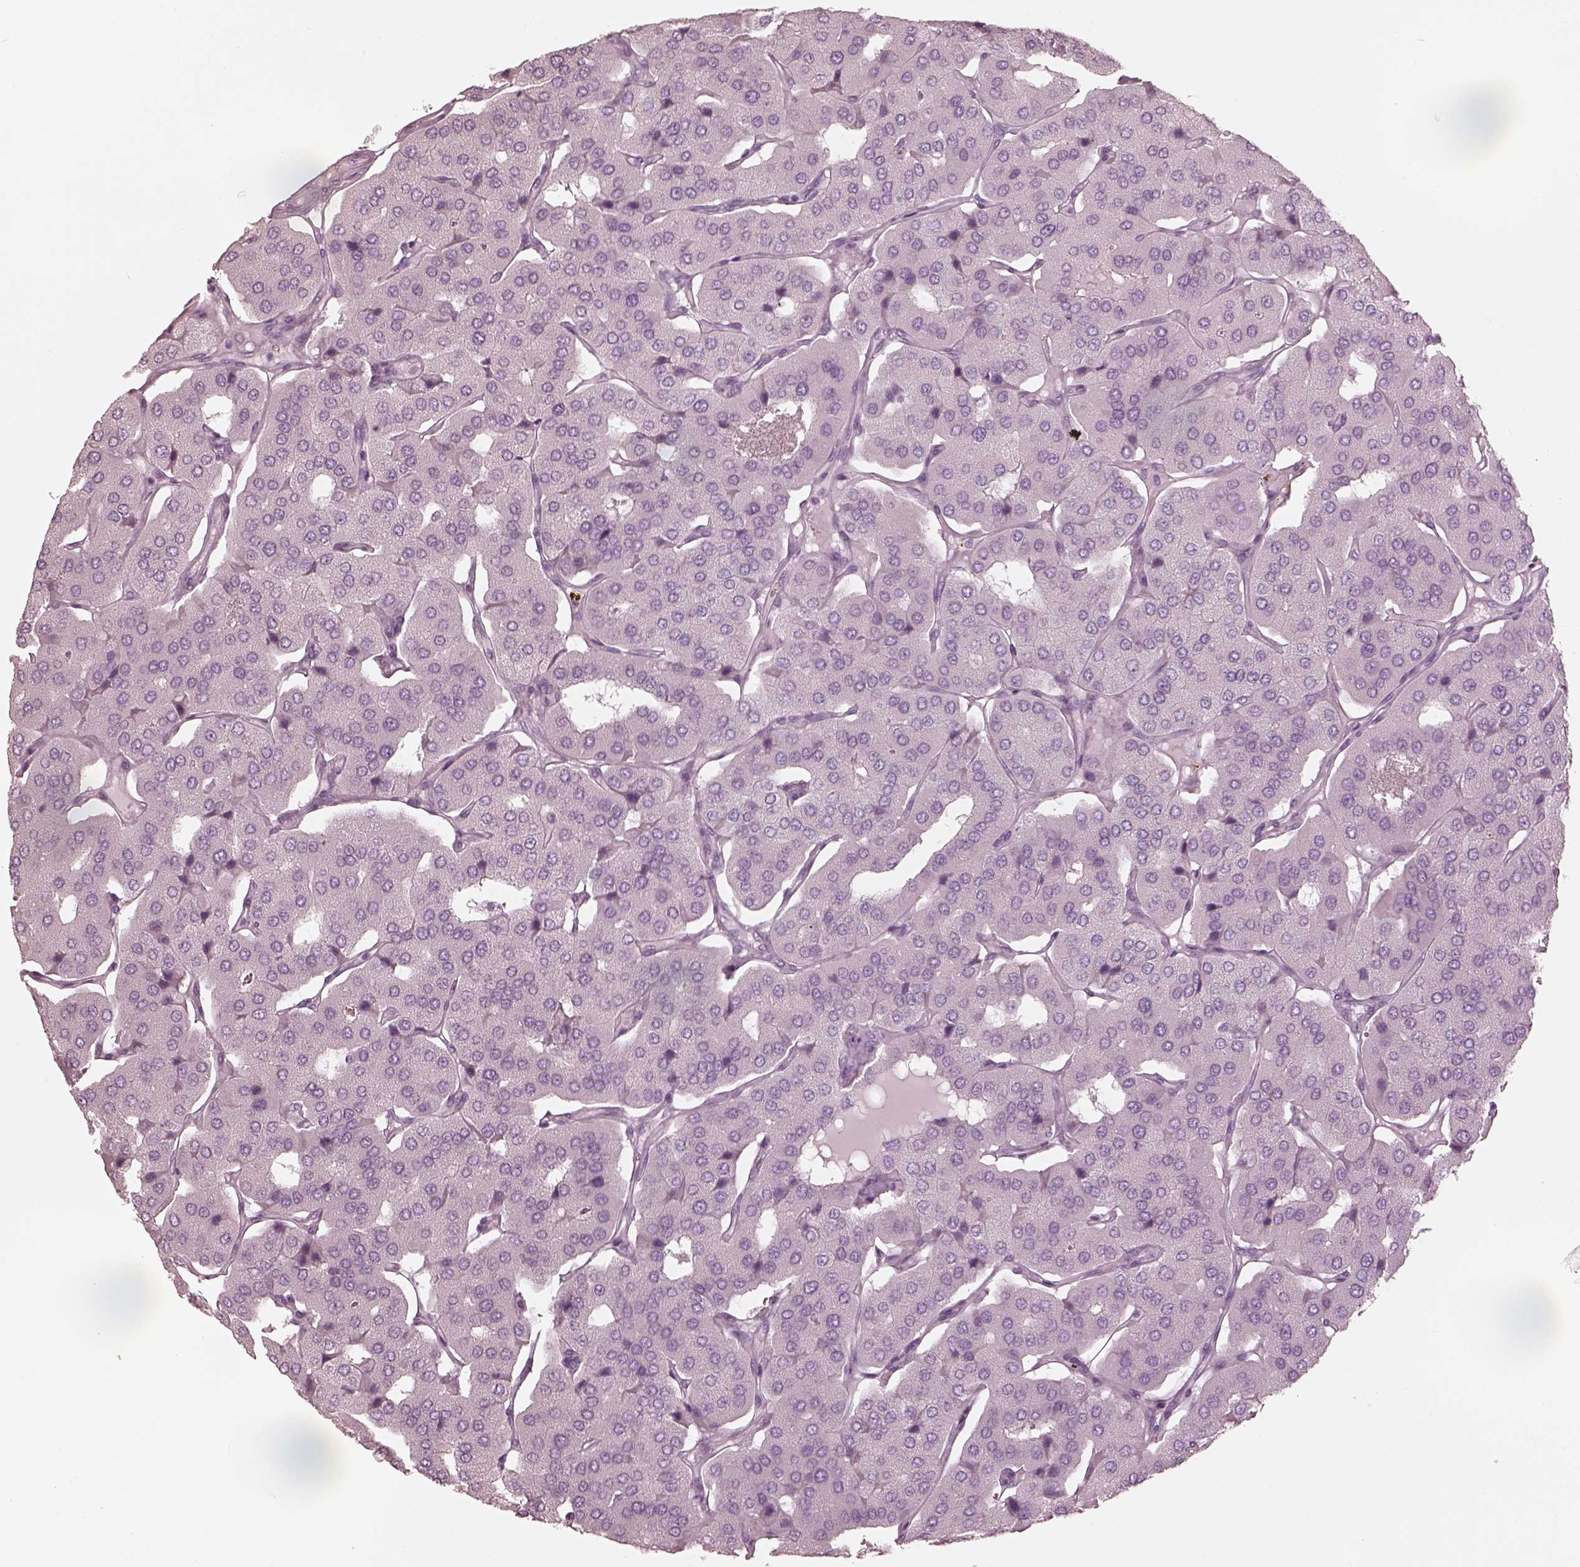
{"staining": {"intensity": "negative", "quantity": "none", "location": "none"}, "tissue": "parathyroid gland", "cell_type": "Glandular cells", "image_type": "normal", "snomed": [{"axis": "morphology", "description": "Normal tissue, NOS"}, {"axis": "morphology", "description": "Adenoma, NOS"}, {"axis": "topography", "description": "Parathyroid gland"}], "caption": "DAB (3,3'-diaminobenzidine) immunohistochemical staining of benign human parathyroid gland displays no significant staining in glandular cells.", "gene": "KRTAP24", "patient": {"sex": "female", "age": 86}}